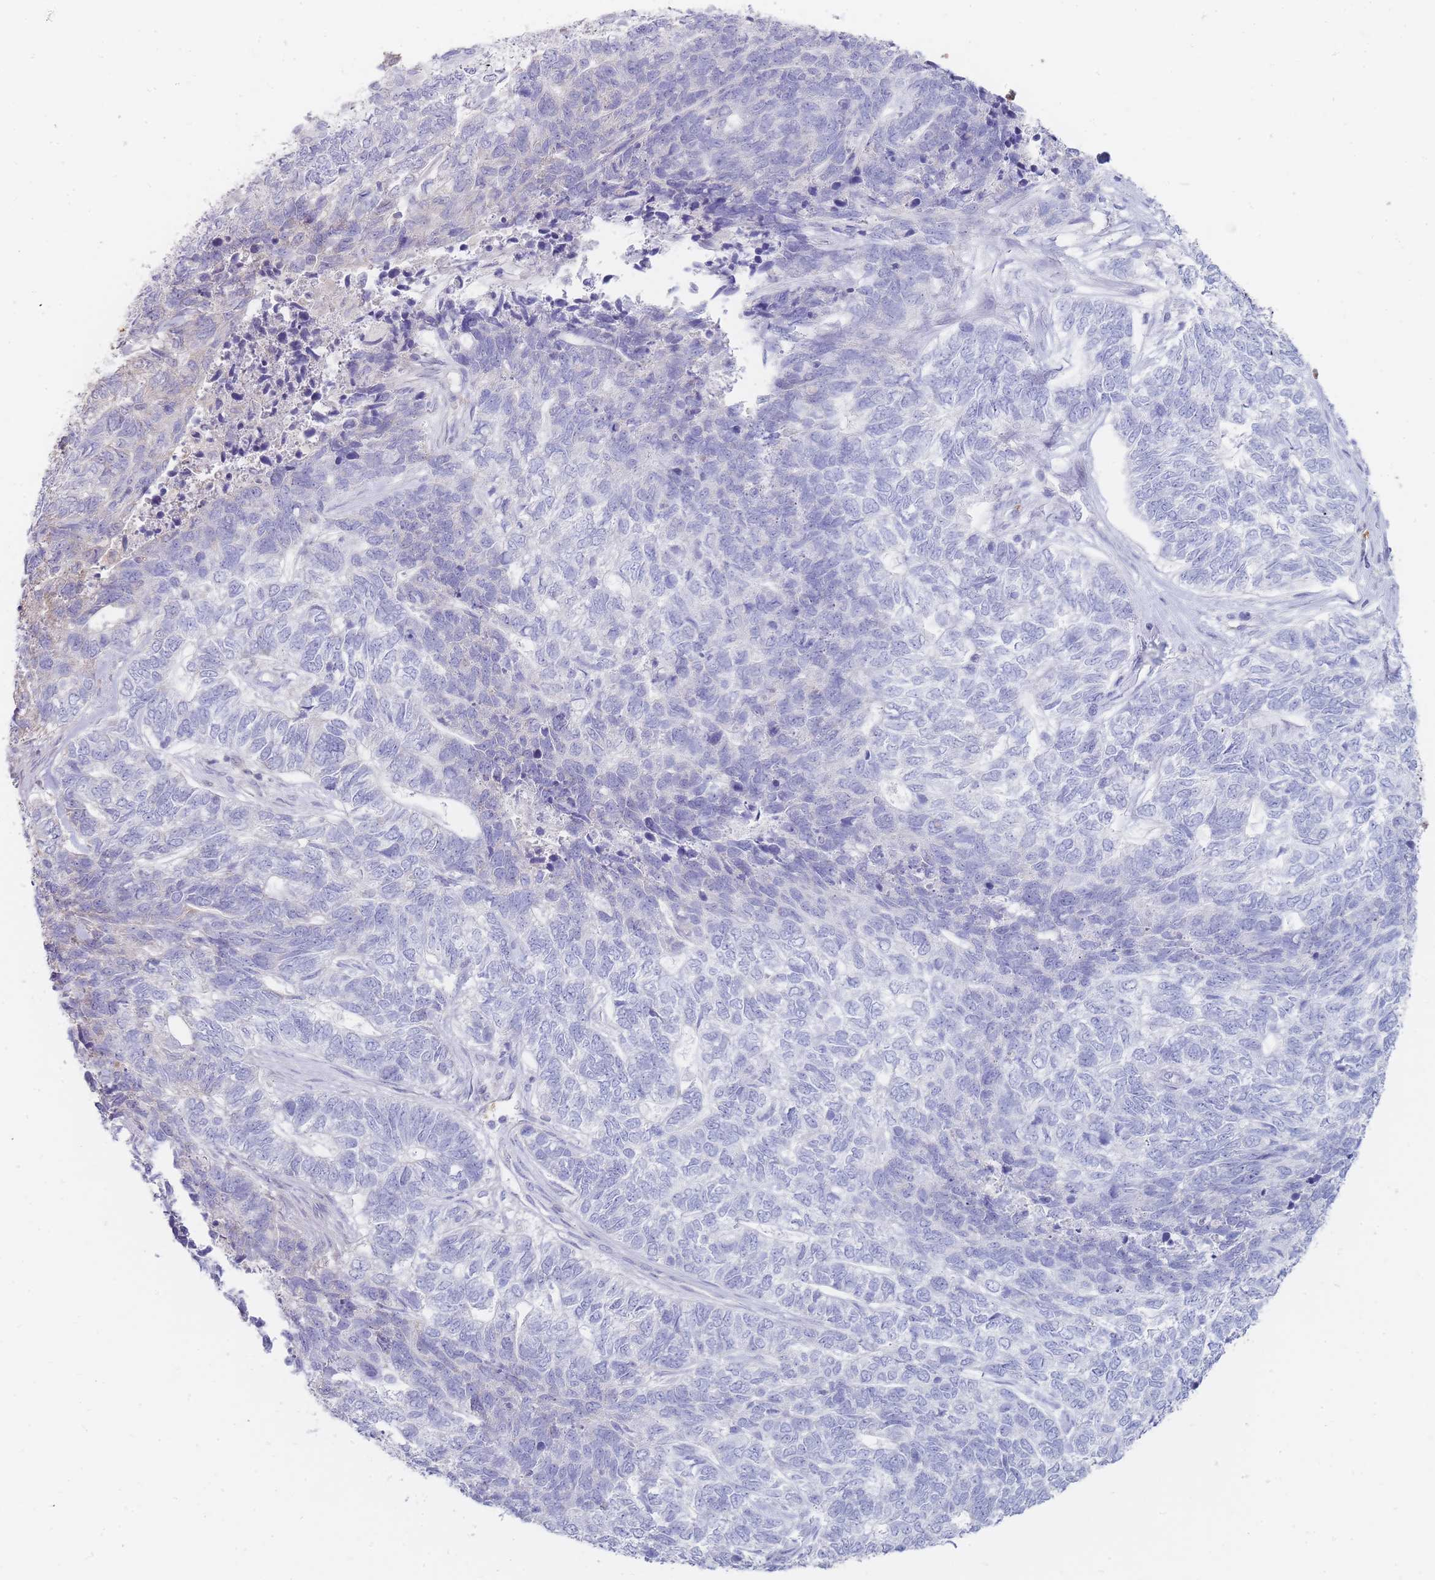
{"staining": {"intensity": "negative", "quantity": "none", "location": "none"}, "tissue": "skin cancer", "cell_type": "Tumor cells", "image_type": "cancer", "snomed": [{"axis": "morphology", "description": "Basal cell carcinoma"}, {"axis": "topography", "description": "Skin"}], "caption": "Histopathology image shows no significant protein expression in tumor cells of skin cancer (basal cell carcinoma).", "gene": "HBG2", "patient": {"sex": "female", "age": 65}}